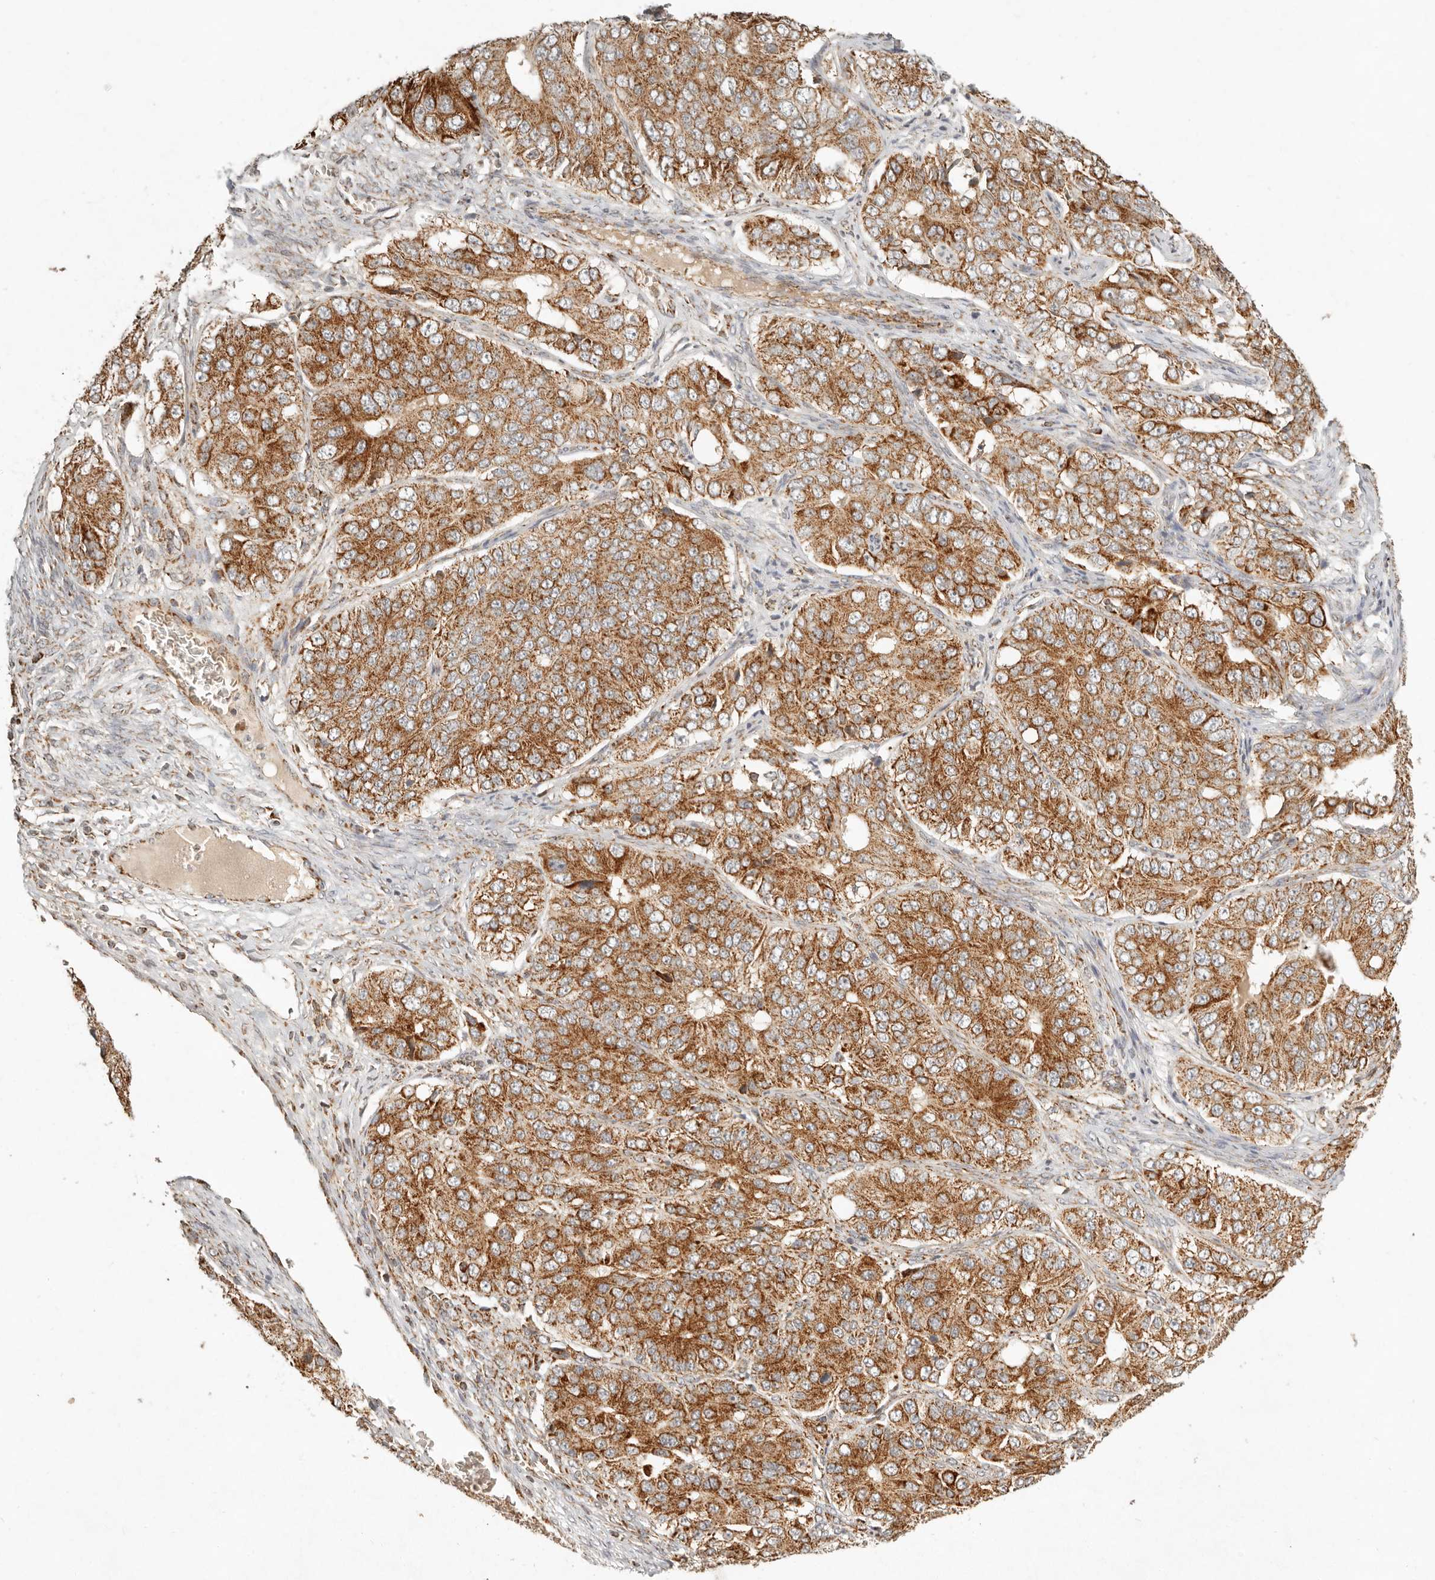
{"staining": {"intensity": "moderate", "quantity": ">75%", "location": "cytoplasmic/membranous"}, "tissue": "ovarian cancer", "cell_type": "Tumor cells", "image_type": "cancer", "snomed": [{"axis": "morphology", "description": "Carcinoma, endometroid"}, {"axis": "topography", "description": "Ovary"}], "caption": "High-power microscopy captured an immunohistochemistry image of endometroid carcinoma (ovarian), revealing moderate cytoplasmic/membranous staining in about >75% of tumor cells.", "gene": "MRPL55", "patient": {"sex": "female", "age": 51}}